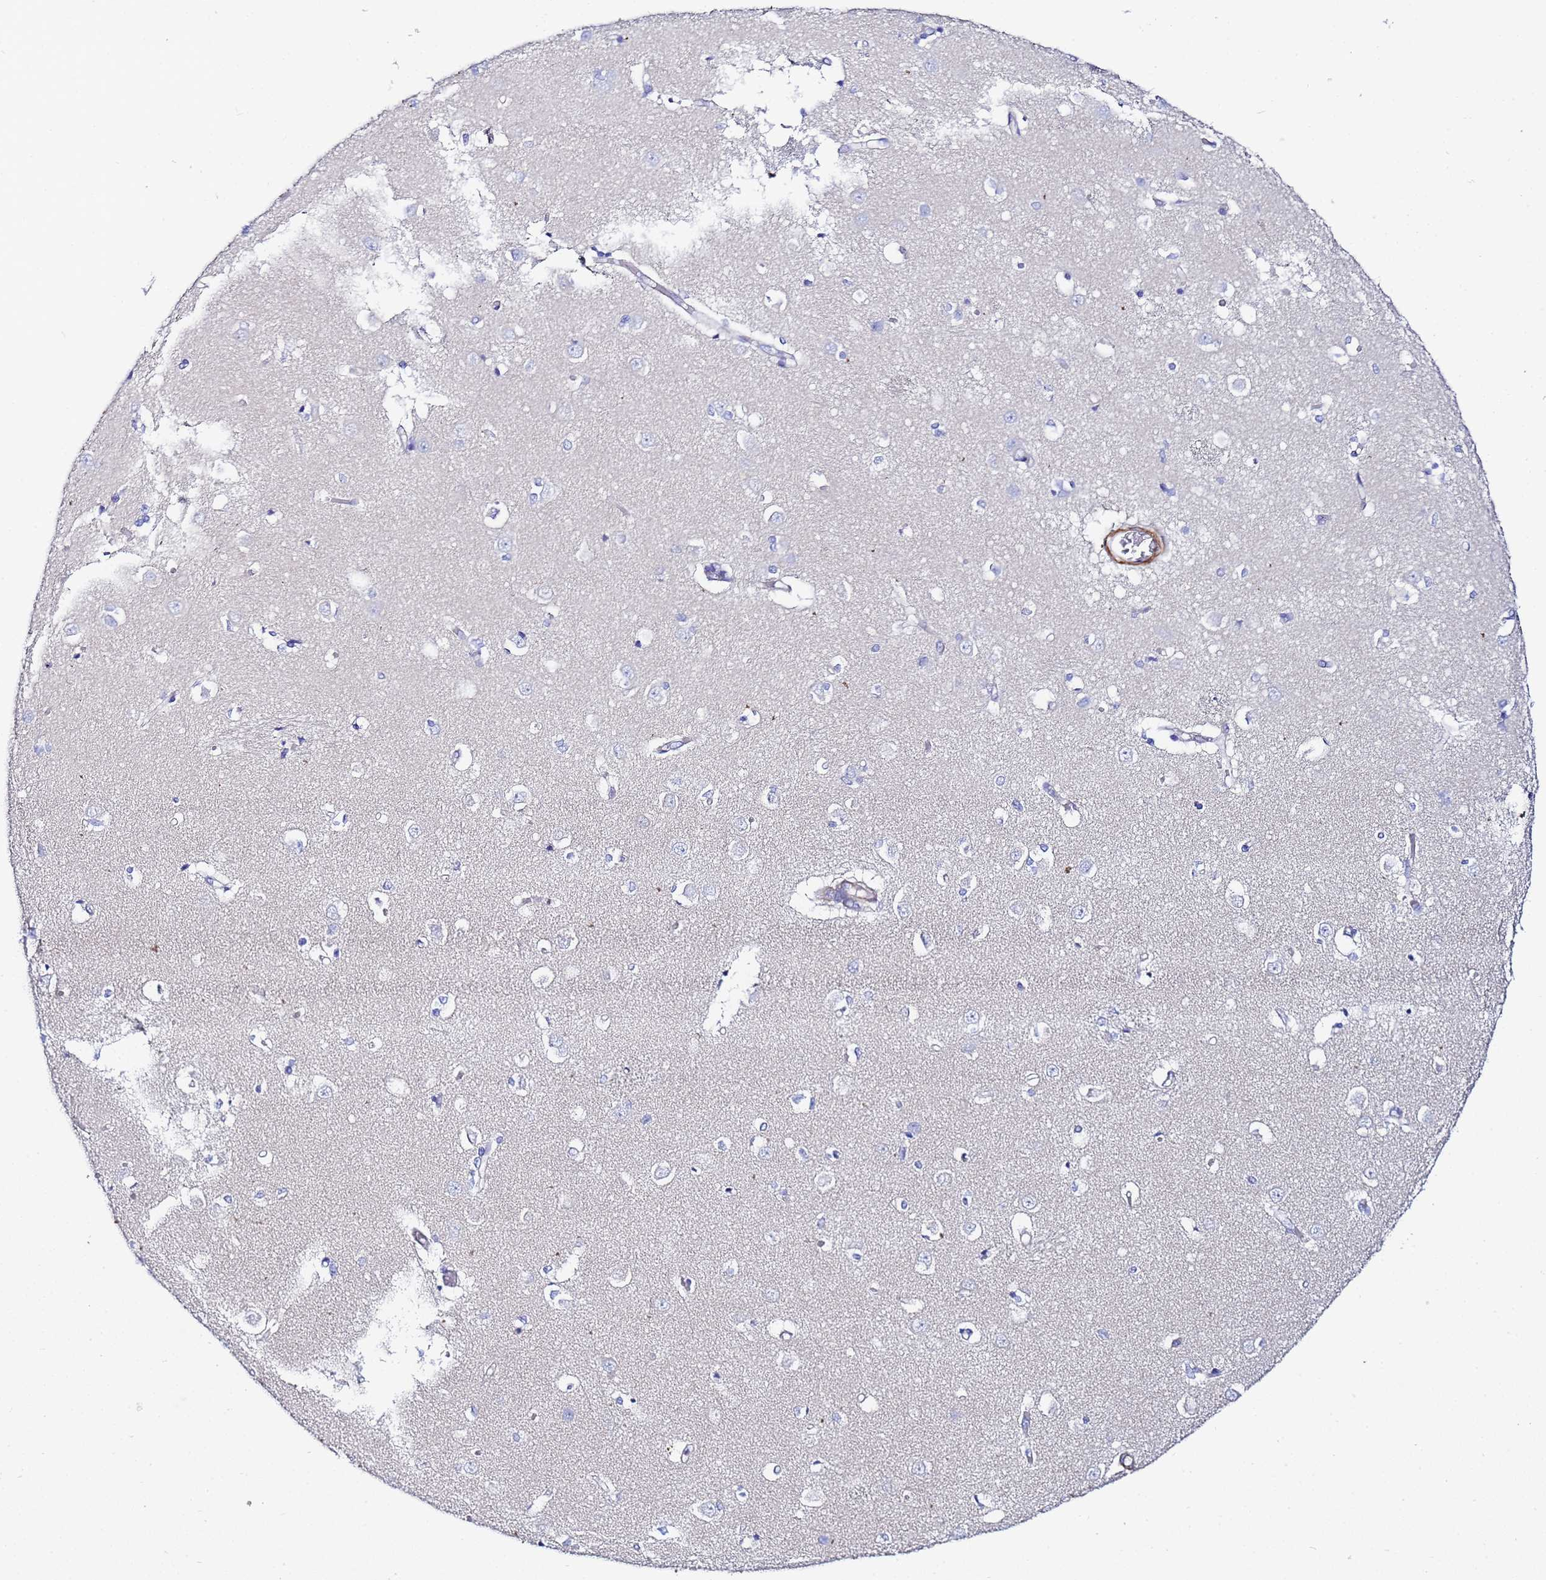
{"staining": {"intensity": "negative", "quantity": "none", "location": "none"}, "tissue": "caudate", "cell_type": "Glial cells", "image_type": "normal", "snomed": [{"axis": "morphology", "description": "Normal tissue, NOS"}, {"axis": "topography", "description": "Lateral ventricle wall"}], "caption": "This micrograph is of unremarkable caudate stained with immunohistochemistry to label a protein in brown with the nuclei are counter-stained blue. There is no positivity in glial cells.", "gene": "RAB39A", "patient": {"sex": "male", "age": 37}}